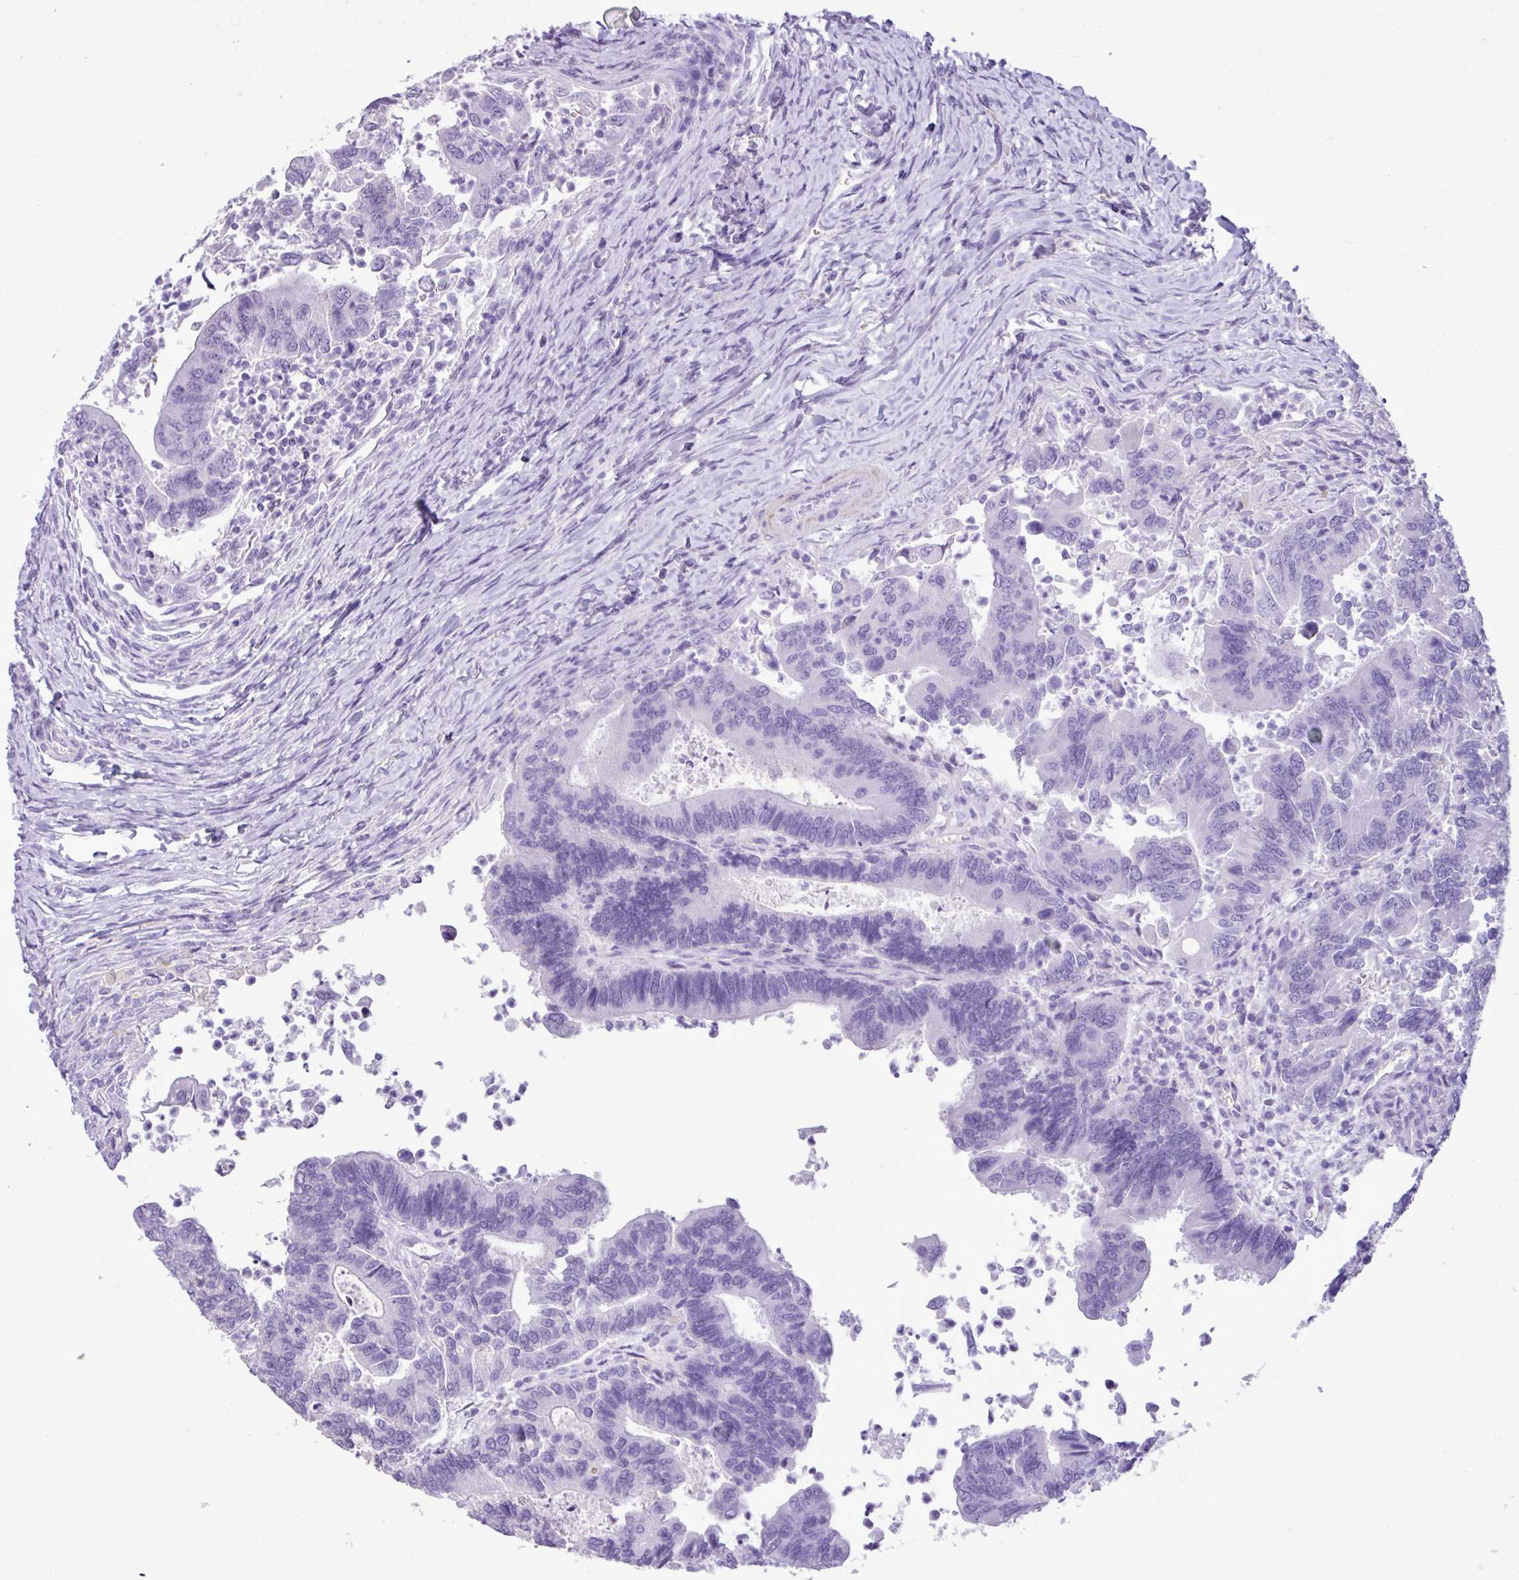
{"staining": {"intensity": "negative", "quantity": "none", "location": "none"}, "tissue": "colorectal cancer", "cell_type": "Tumor cells", "image_type": "cancer", "snomed": [{"axis": "morphology", "description": "Adenocarcinoma, NOS"}, {"axis": "topography", "description": "Colon"}], "caption": "Micrograph shows no significant protein positivity in tumor cells of colorectal cancer. (DAB immunohistochemistry visualized using brightfield microscopy, high magnification).", "gene": "ZSCAN5A", "patient": {"sex": "female", "age": 67}}